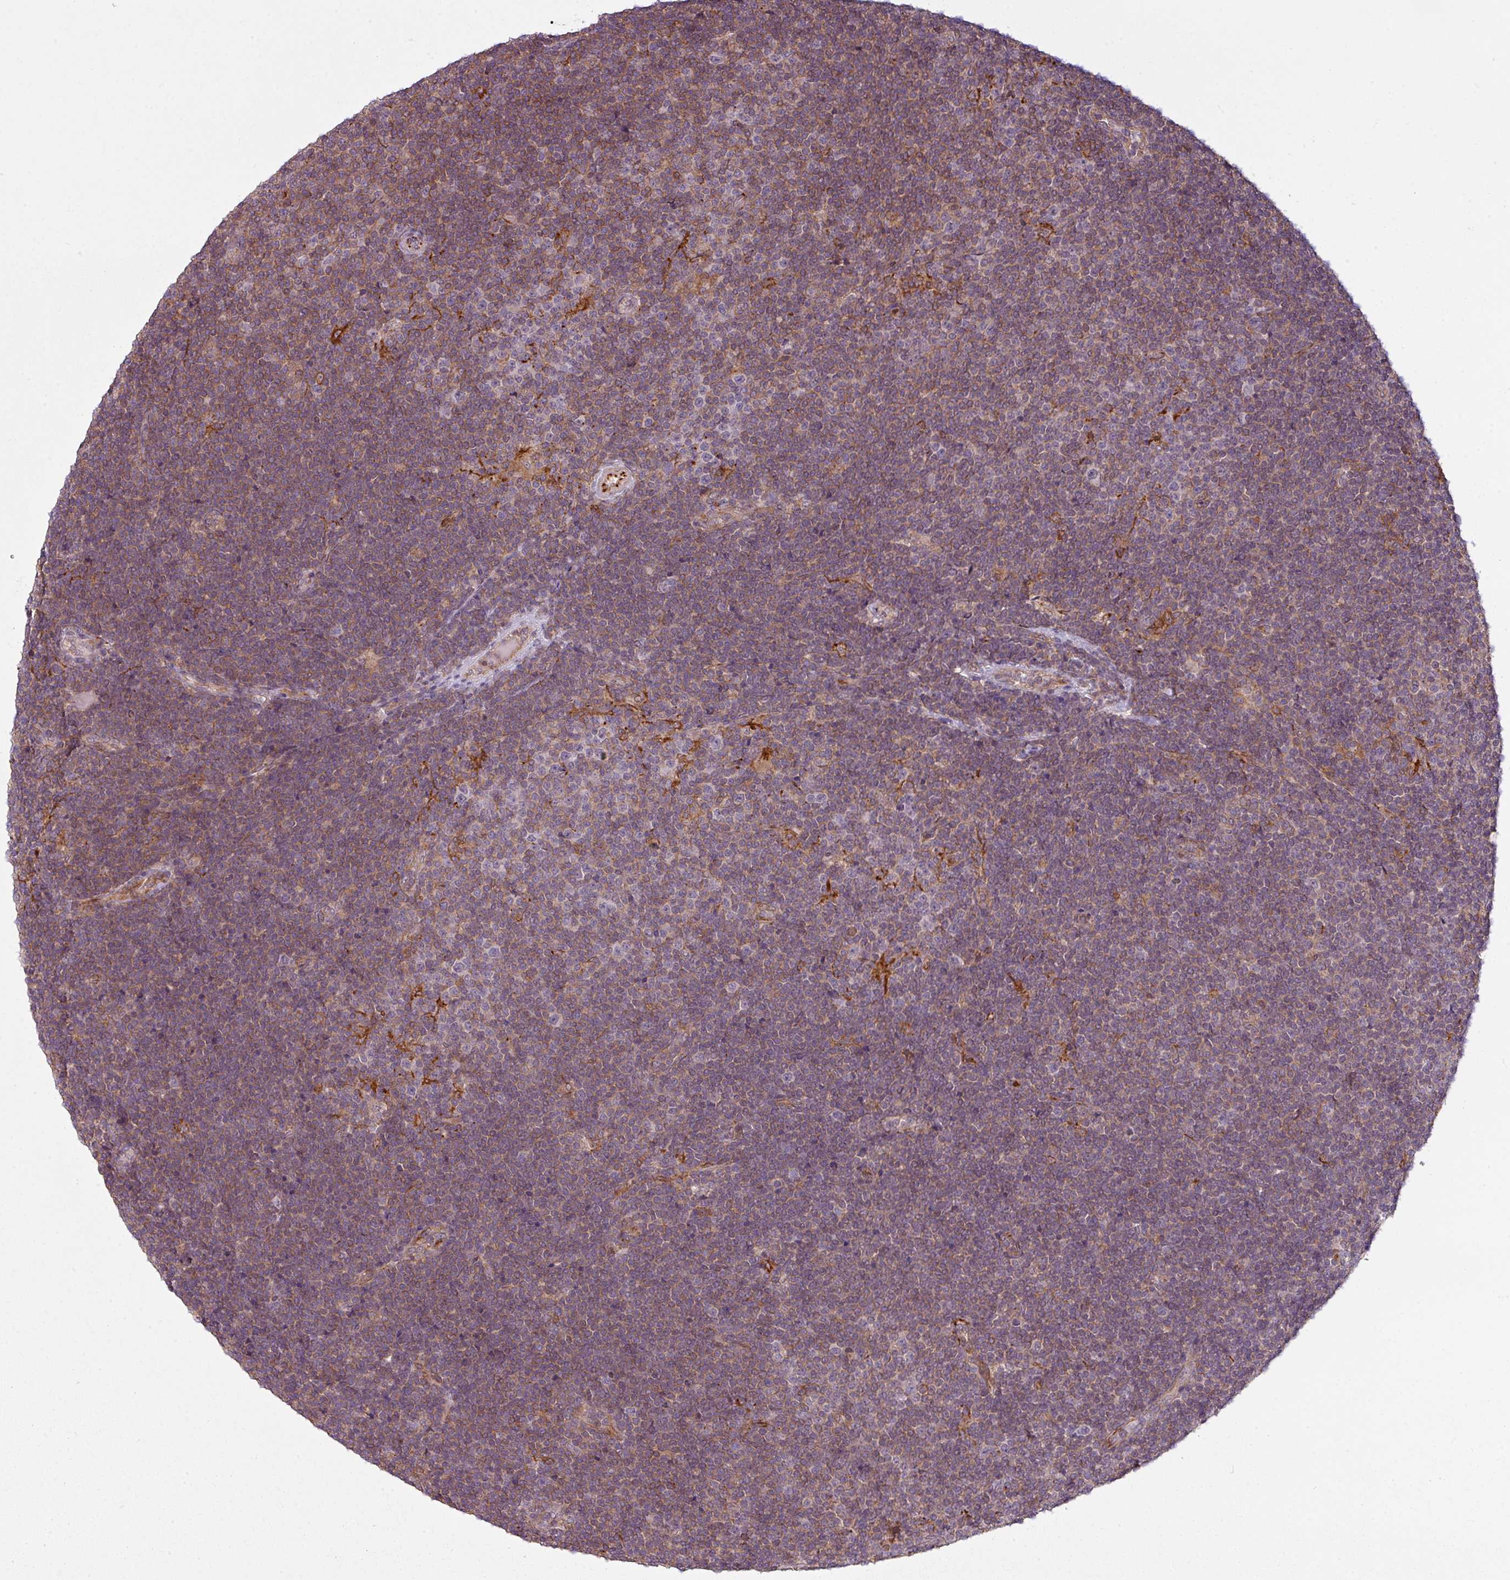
{"staining": {"intensity": "weak", "quantity": ">75%", "location": "cytoplasmic/membranous"}, "tissue": "lymphoma", "cell_type": "Tumor cells", "image_type": "cancer", "snomed": [{"axis": "morphology", "description": "Malignant lymphoma, non-Hodgkin's type, Low grade"}, {"axis": "topography", "description": "Lymph node"}], "caption": "Immunohistochemistry (IHC) staining of lymphoma, which demonstrates low levels of weak cytoplasmic/membranous expression in approximately >75% of tumor cells indicating weak cytoplasmic/membranous protein expression. The staining was performed using DAB (brown) for protein detection and nuclei were counterstained in hematoxylin (blue).", "gene": "ZC2HC1C", "patient": {"sex": "male", "age": 48}}